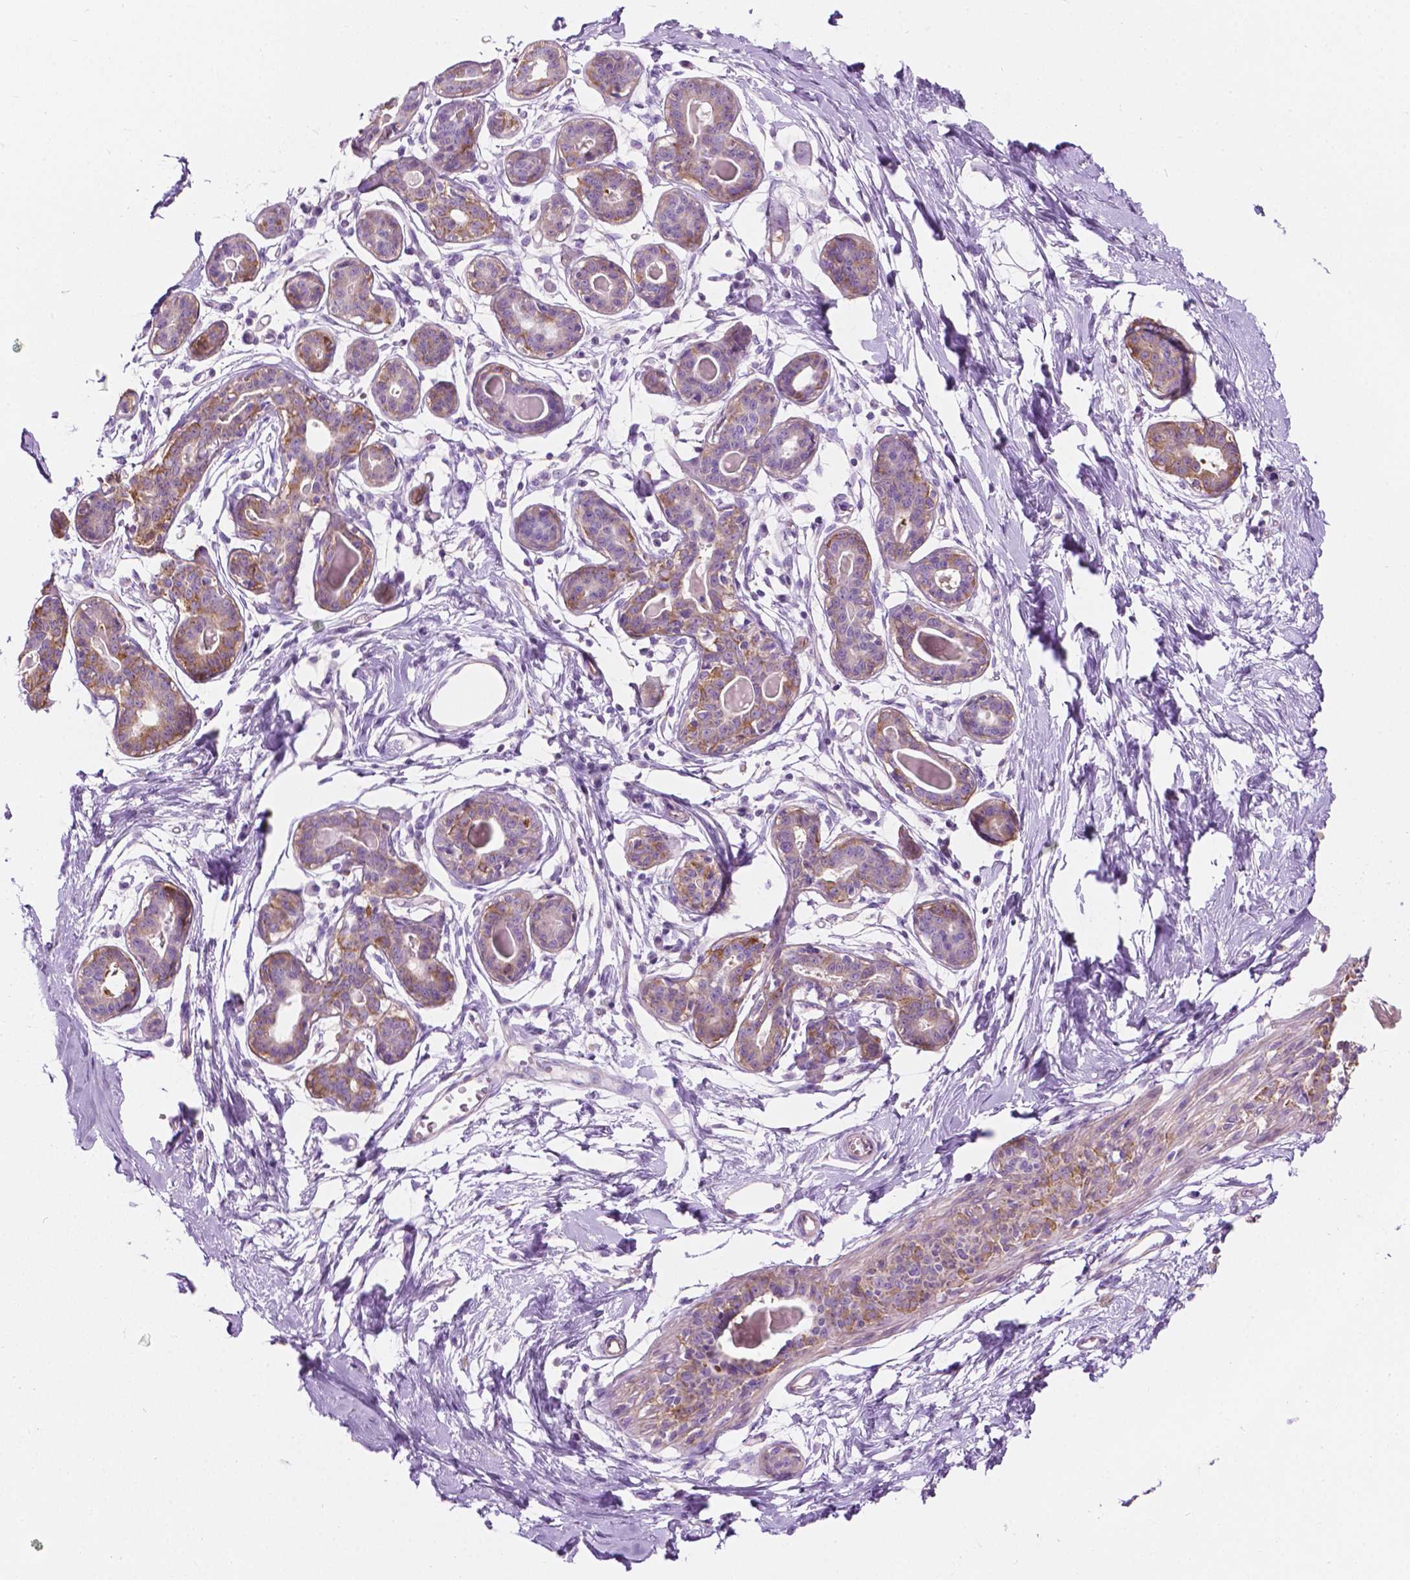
{"staining": {"intensity": "weak", "quantity": "25%-75%", "location": "cytoplasmic/membranous"}, "tissue": "breast", "cell_type": "Adipocytes", "image_type": "normal", "snomed": [{"axis": "morphology", "description": "Normal tissue, NOS"}, {"axis": "topography", "description": "Breast"}], "caption": "Immunohistochemistry staining of benign breast, which reveals low levels of weak cytoplasmic/membranous expression in about 25%-75% of adipocytes indicating weak cytoplasmic/membranous protein staining. The staining was performed using DAB (3,3'-diaminobenzidine) (brown) for protein detection and nuclei were counterstained in hematoxylin (blue).", "gene": "NOS1AP", "patient": {"sex": "female", "age": 45}}